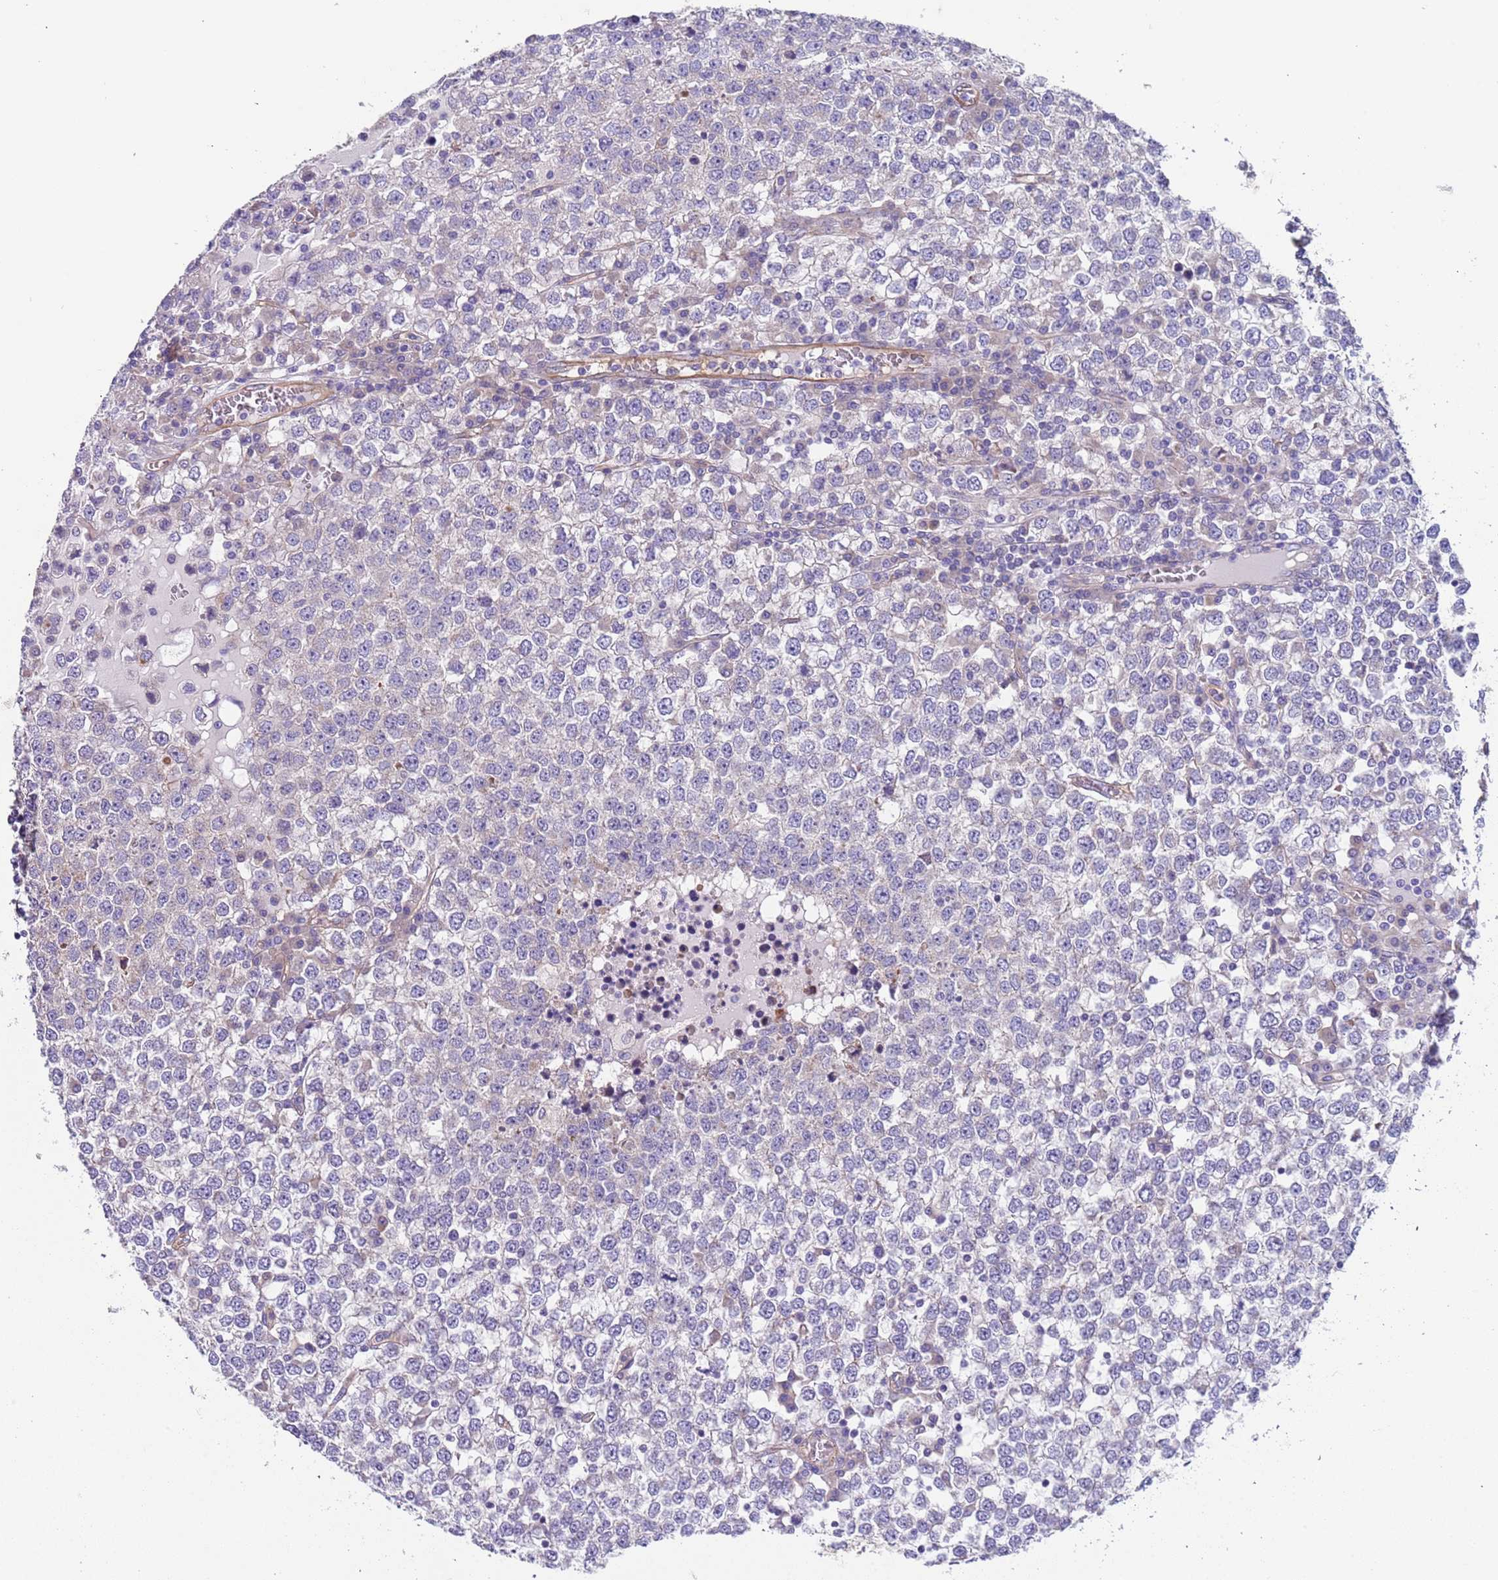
{"staining": {"intensity": "negative", "quantity": "none", "location": "none"}, "tissue": "testis cancer", "cell_type": "Tumor cells", "image_type": "cancer", "snomed": [{"axis": "morphology", "description": "Seminoma, NOS"}, {"axis": "topography", "description": "Testis"}], "caption": "IHC photomicrograph of human seminoma (testis) stained for a protein (brown), which demonstrates no positivity in tumor cells.", "gene": "LAMB4", "patient": {"sex": "male", "age": 65}}